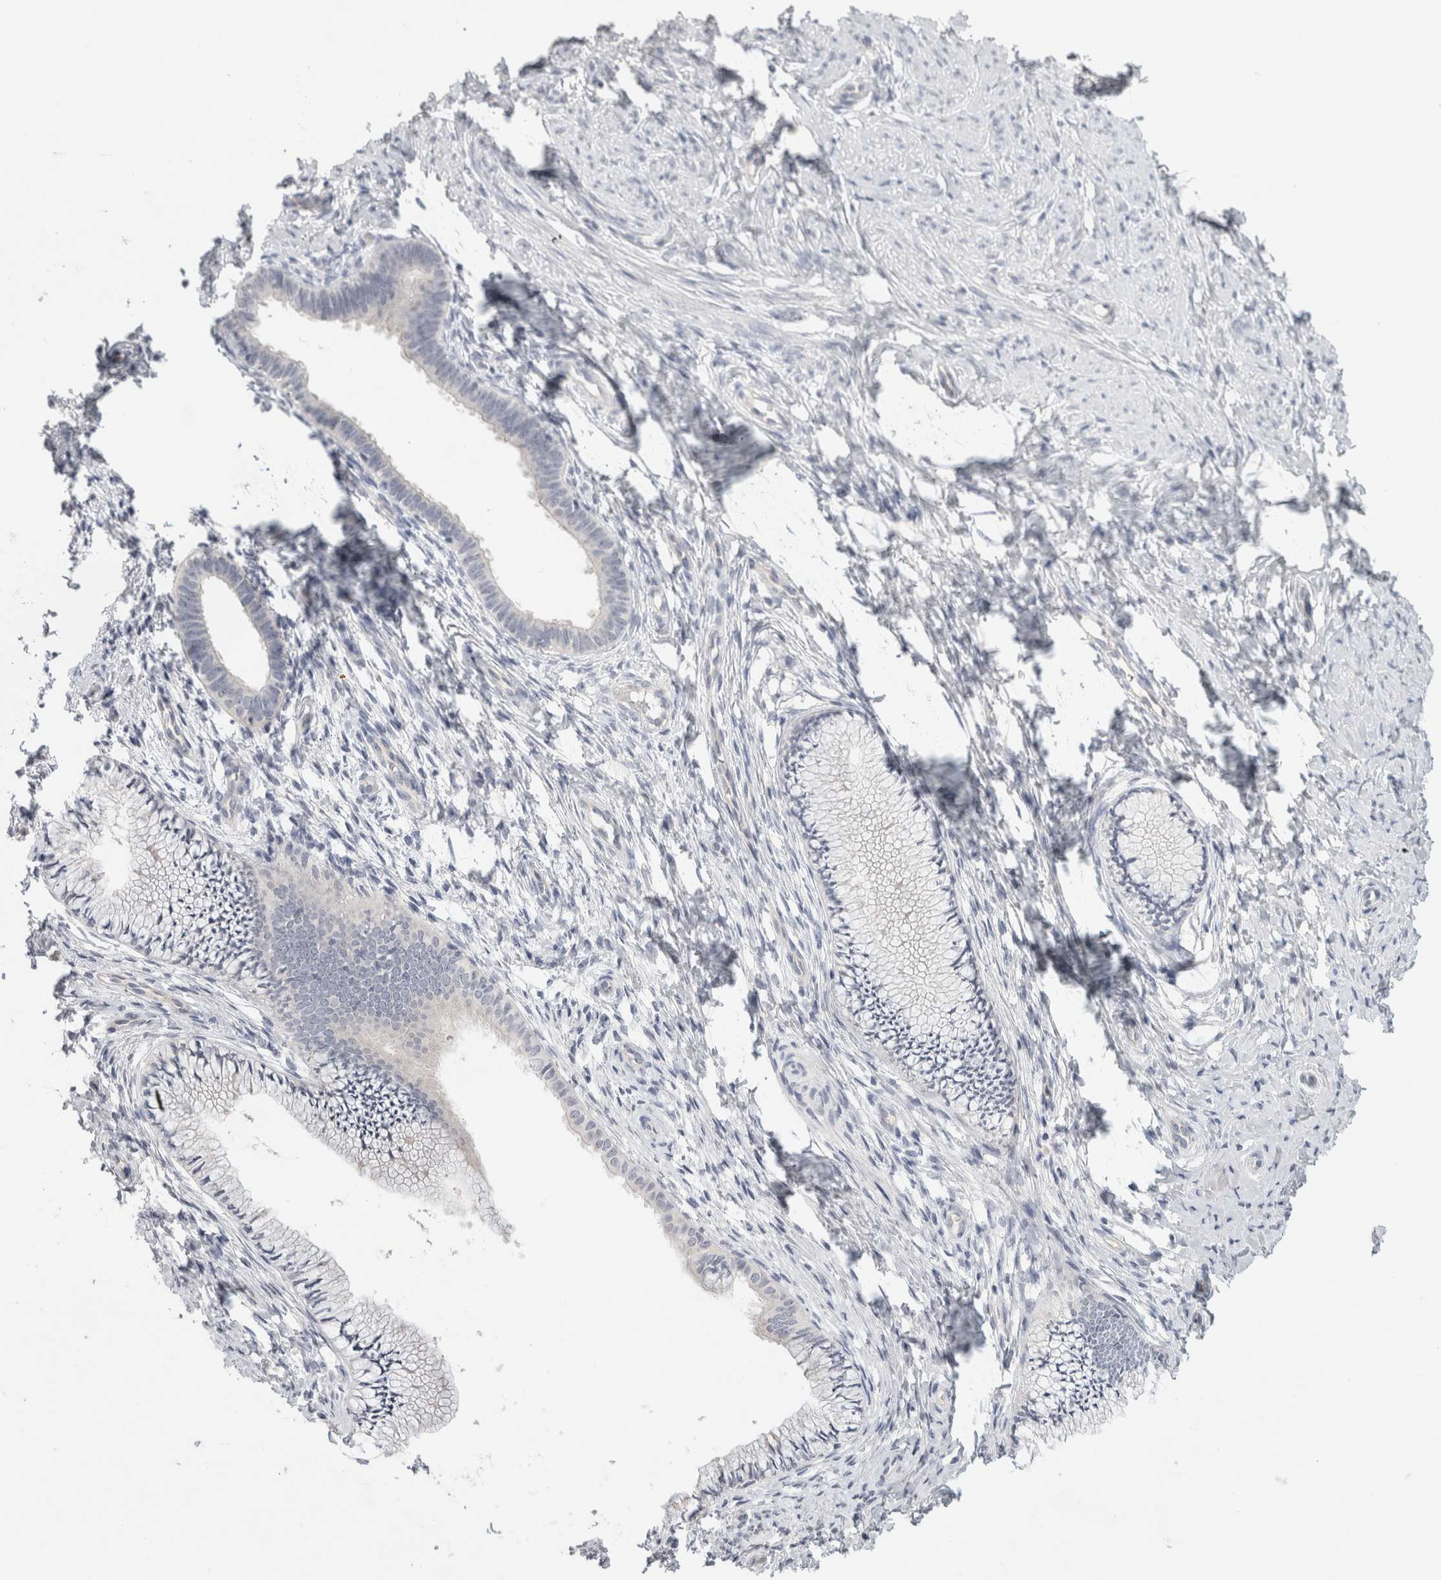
{"staining": {"intensity": "negative", "quantity": "none", "location": "none"}, "tissue": "cervix", "cell_type": "Glandular cells", "image_type": "normal", "snomed": [{"axis": "morphology", "description": "Normal tissue, NOS"}, {"axis": "topography", "description": "Cervix"}], "caption": "This is an IHC micrograph of benign human cervix. There is no staining in glandular cells.", "gene": "TONSL", "patient": {"sex": "female", "age": 36}}